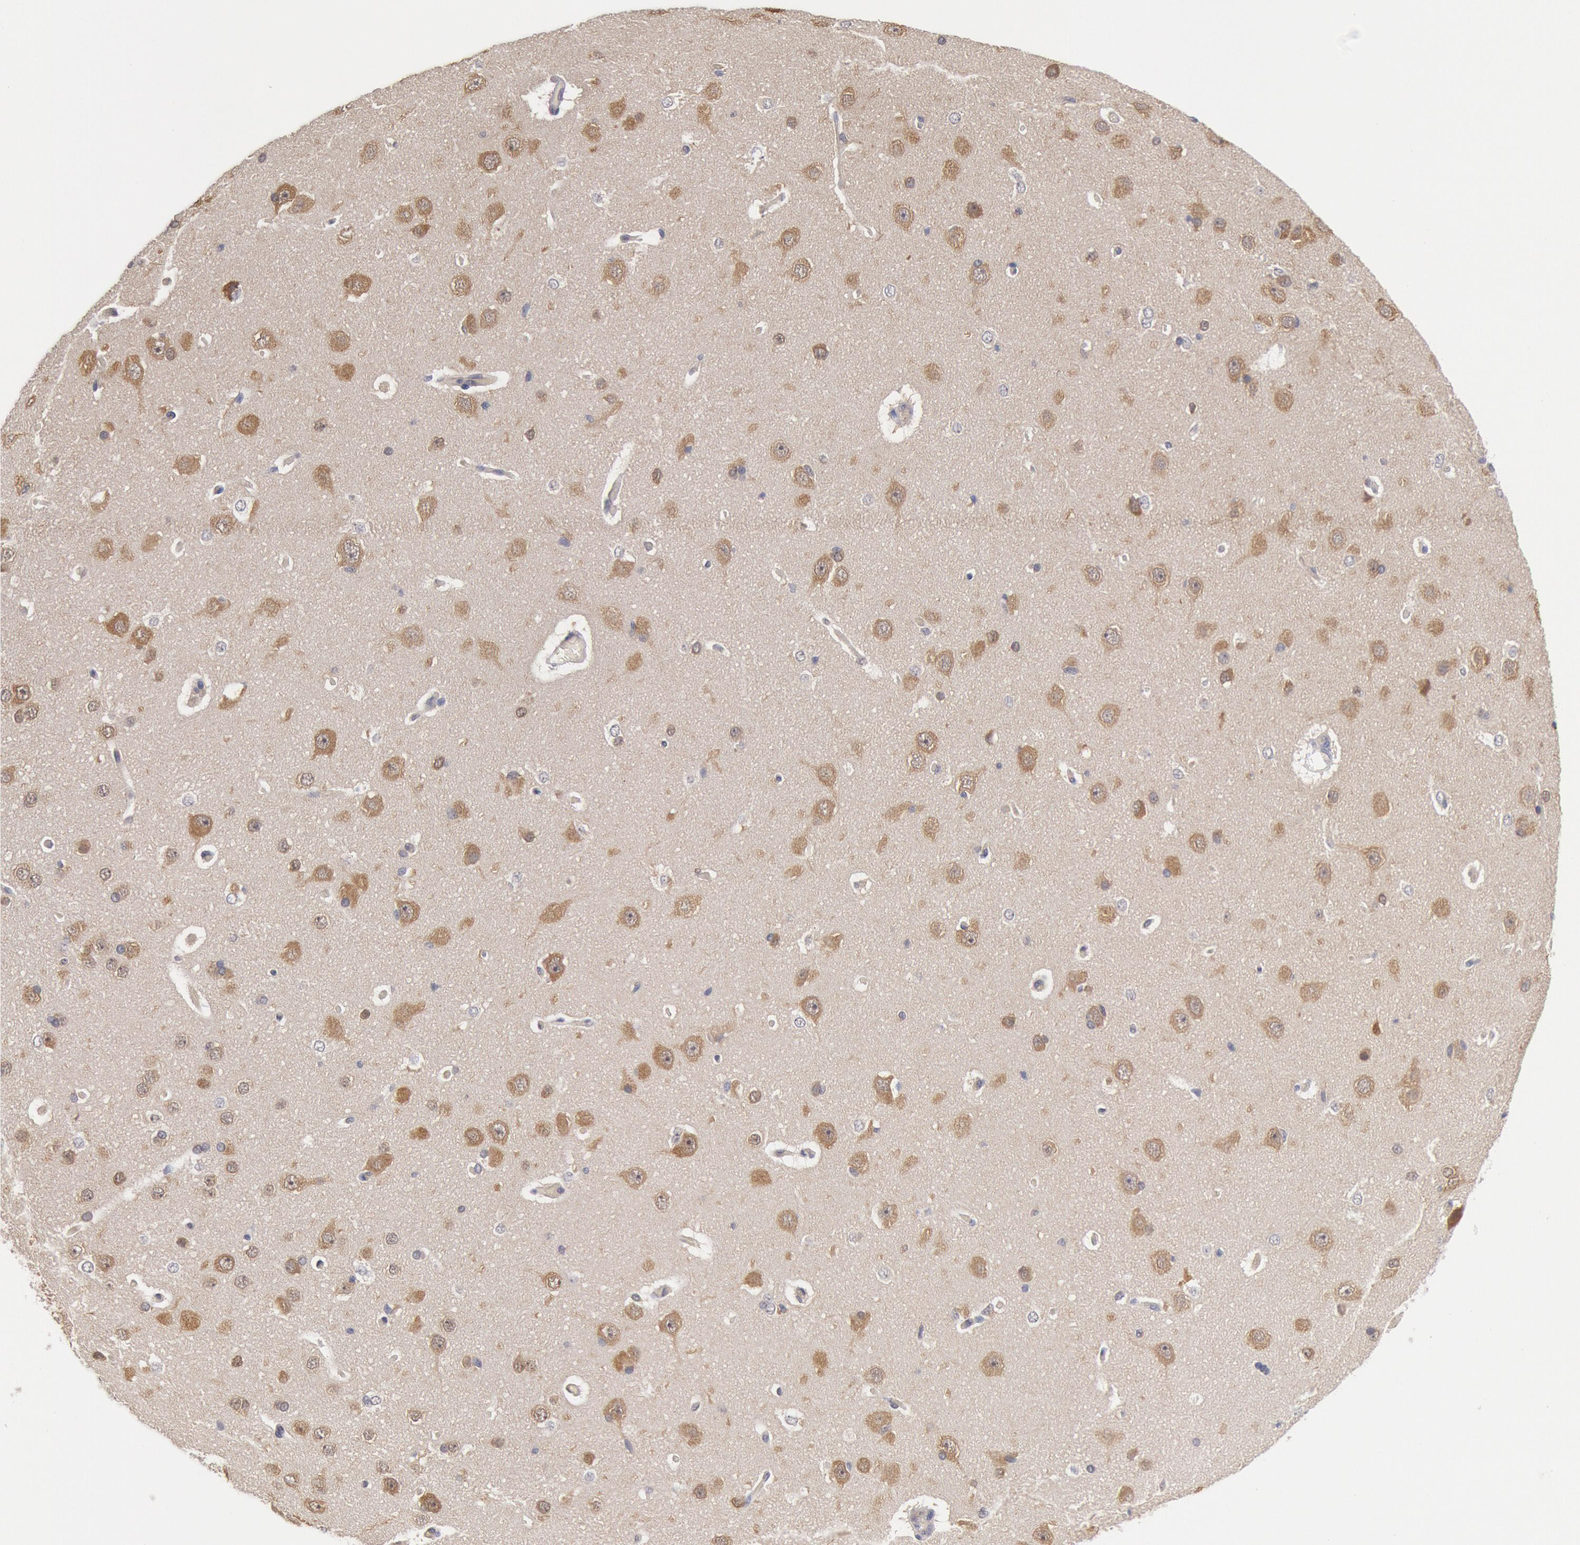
{"staining": {"intensity": "moderate", "quantity": "<25%", "location": "cytoplasmic/membranous"}, "tissue": "cerebral cortex", "cell_type": "Endothelial cells", "image_type": "normal", "snomed": [{"axis": "morphology", "description": "Normal tissue, NOS"}, {"axis": "topography", "description": "Cerebral cortex"}], "caption": "Immunohistochemistry (IHC) micrograph of normal cerebral cortex: cerebral cortex stained using immunohistochemistry (IHC) displays low levels of moderate protein expression localized specifically in the cytoplasmic/membranous of endothelial cells, appearing as a cytoplasmic/membranous brown color.", "gene": "DNAJA1", "patient": {"sex": "female", "age": 45}}